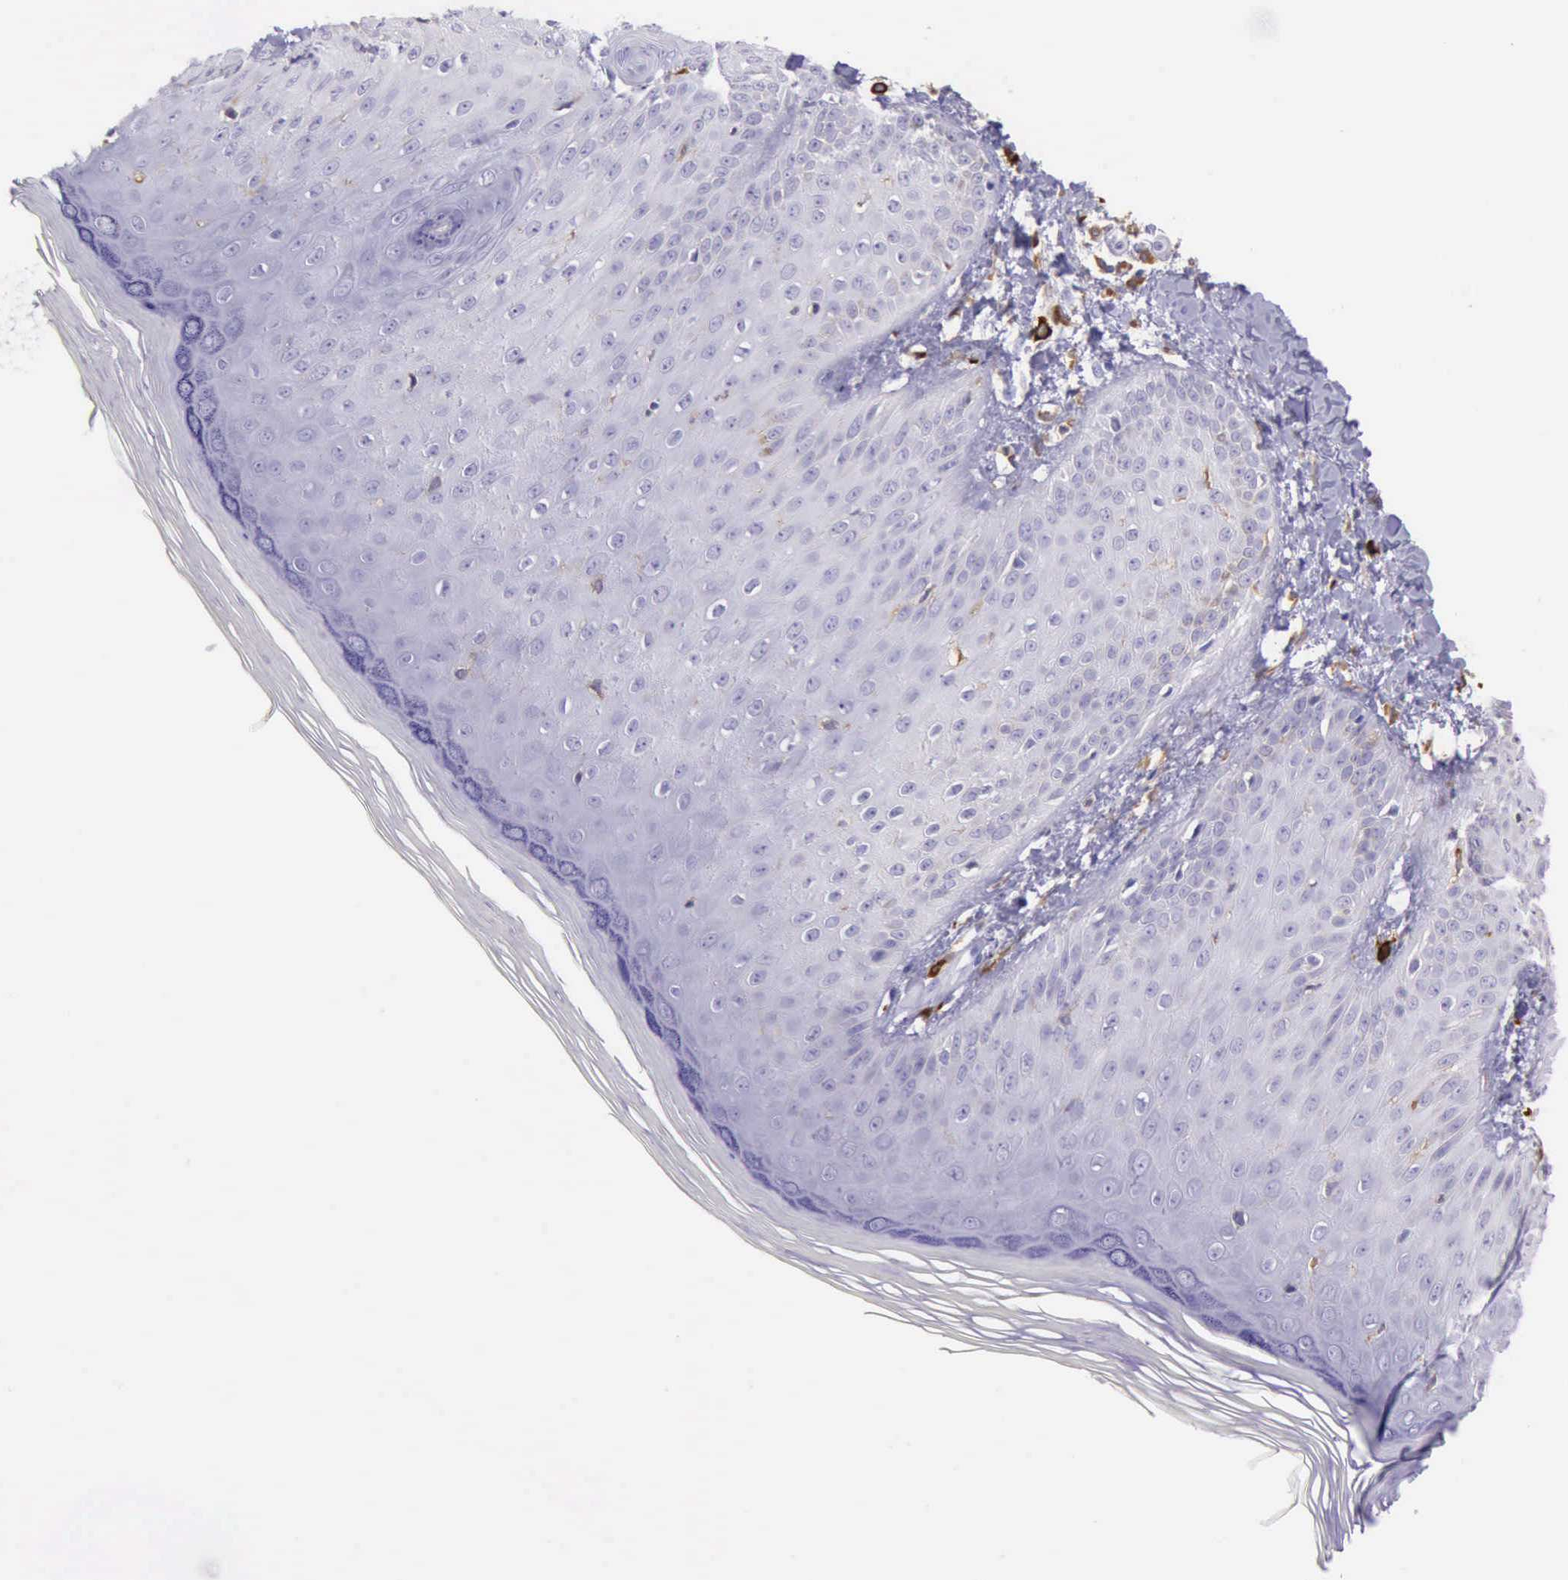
{"staining": {"intensity": "negative", "quantity": "none", "location": "none"}, "tissue": "skin", "cell_type": "Epidermal cells", "image_type": "normal", "snomed": [{"axis": "morphology", "description": "Normal tissue, NOS"}, {"axis": "morphology", "description": "Inflammation, NOS"}, {"axis": "topography", "description": "Soft tissue"}, {"axis": "topography", "description": "Anal"}], "caption": "Immunohistochemical staining of normal skin exhibits no significant expression in epidermal cells.", "gene": "BTK", "patient": {"sex": "female", "age": 15}}